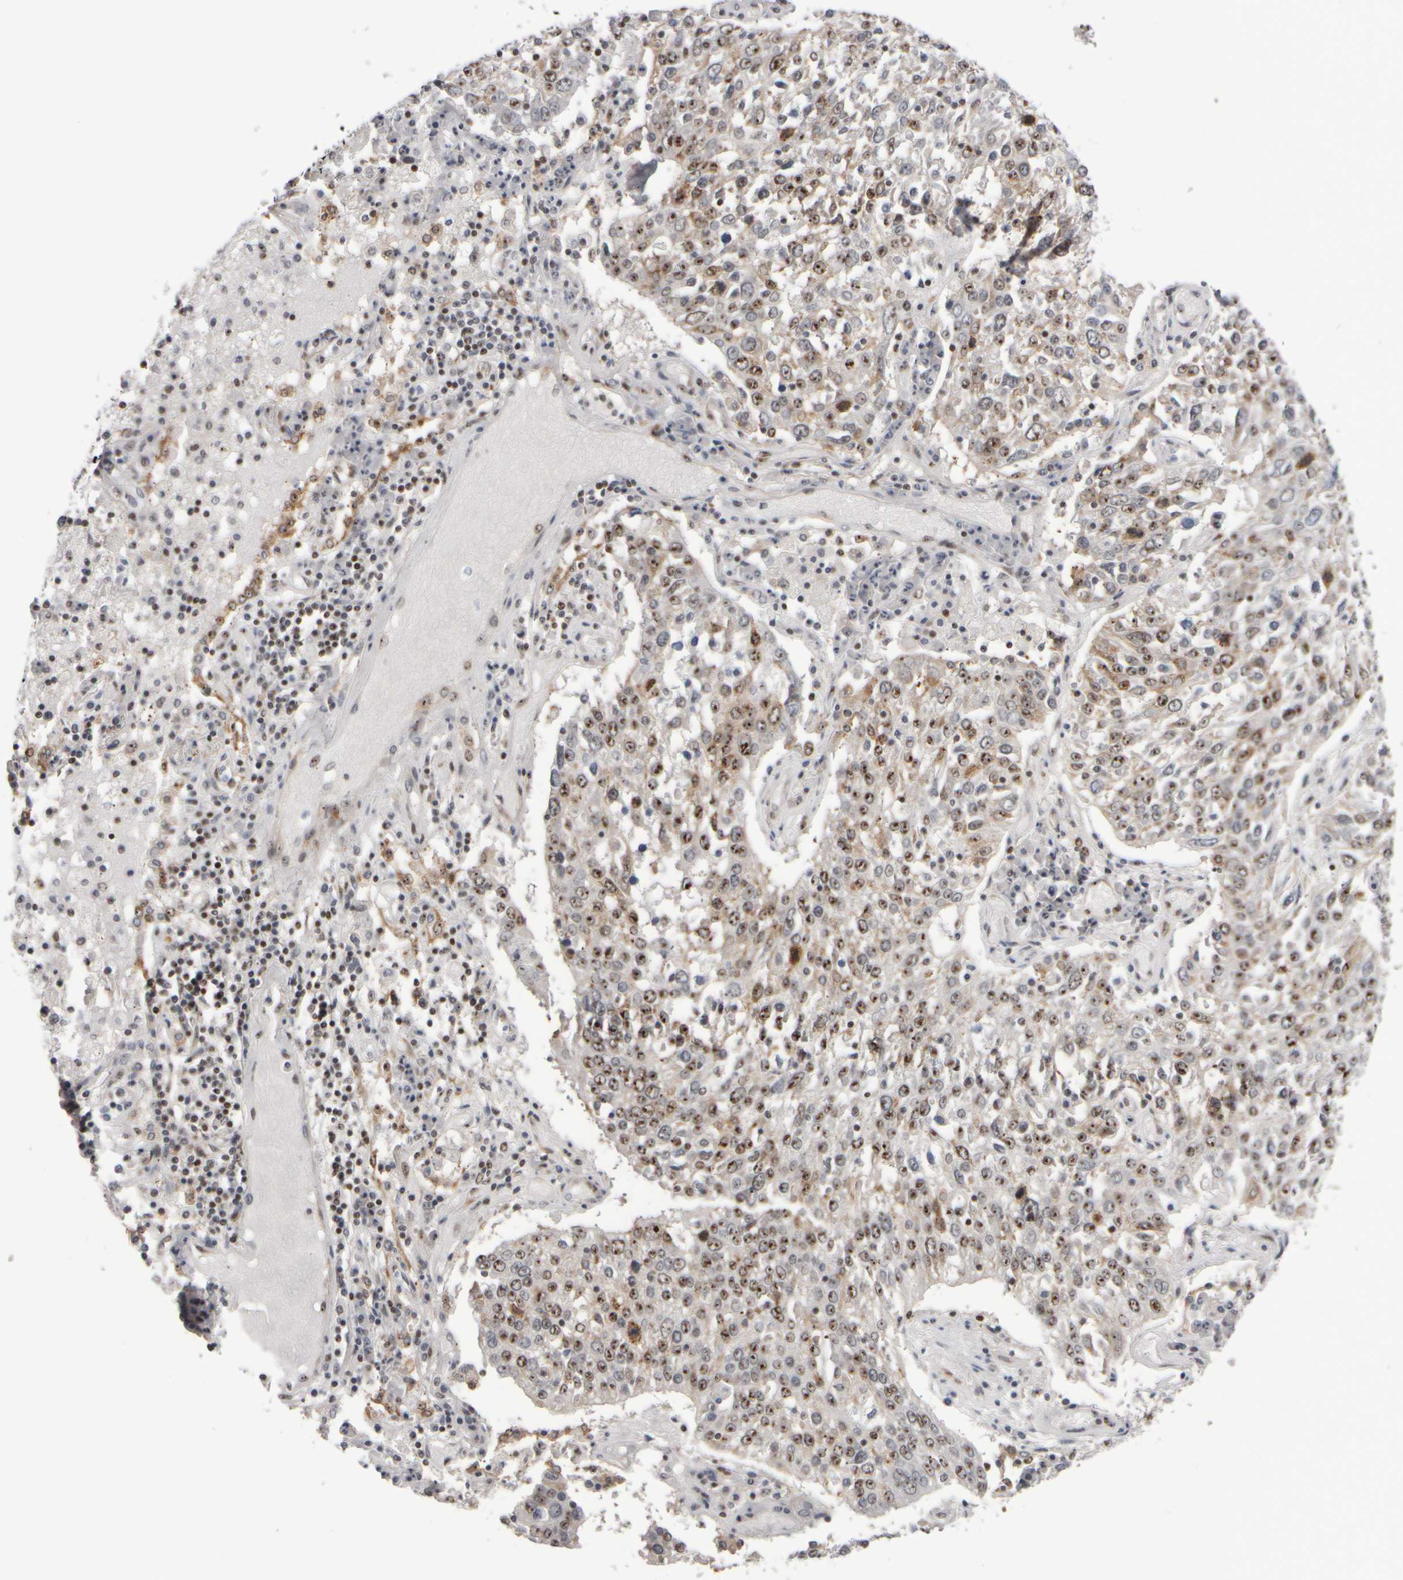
{"staining": {"intensity": "moderate", "quantity": ">75%", "location": "cytoplasmic/membranous,nuclear"}, "tissue": "lung cancer", "cell_type": "Tumor cells", "image_type": "cancer", "snomed": [{"axis": "morphology", "description": "Squamous cell carcinoma, NOS"}, {"axis": "topography", "description": "Lung"}], "caption": "Human lung cancer (squamous cell carcinoma) stained for a protein (brown) reveals moderate cytoplasmic/membranous and nuclear positive staining in approximately >75% of tumor cells.", "gene": "SURF6", "patient": {"sex": "male", "age": 65}}